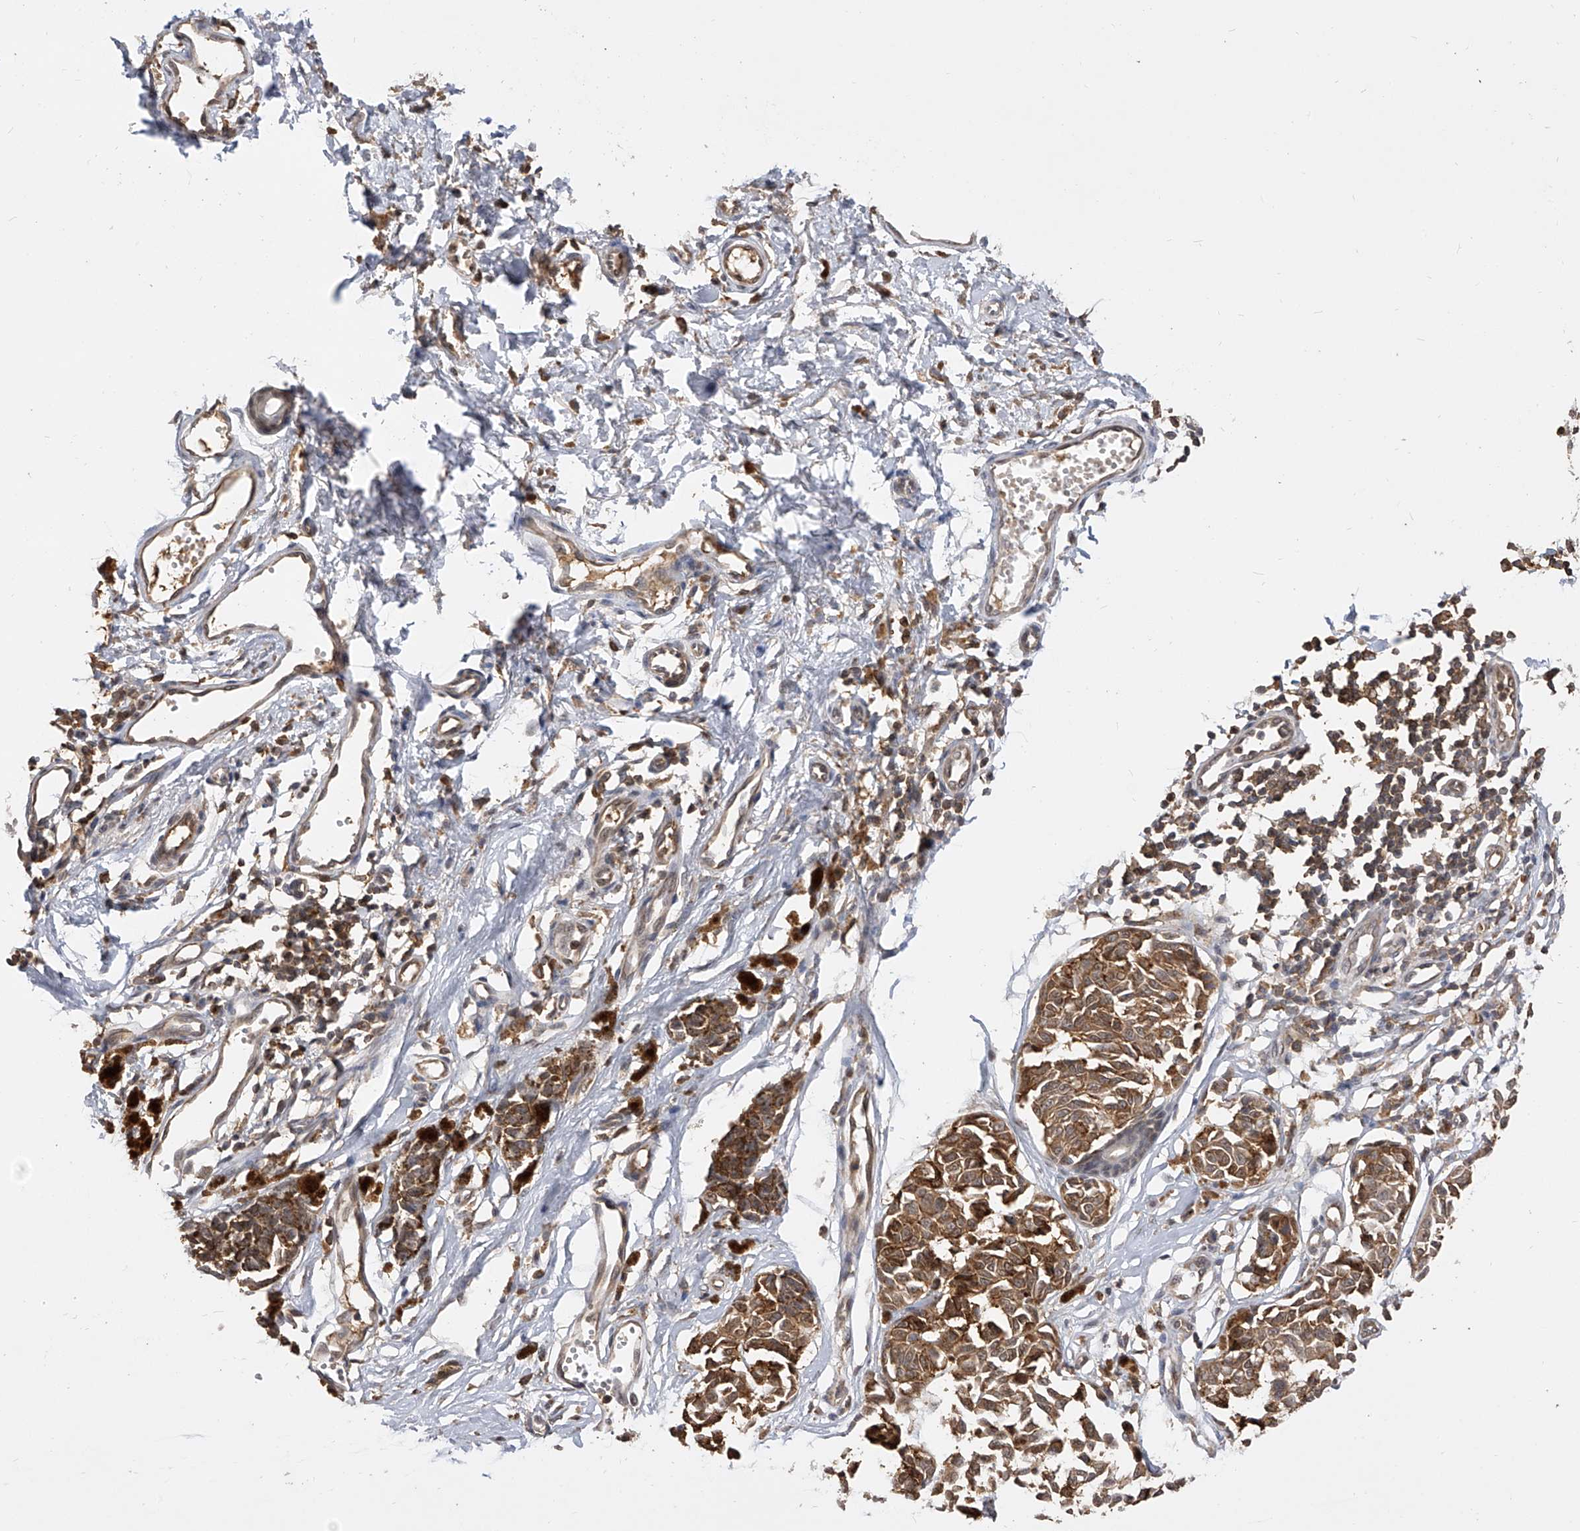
{"staining": {"intensity": "moderate", "quantity": ">75%", "location": "cytoplasmic/membranous"}, "tissue": "melanoma", "cell_type": "Tumor cells", "image_type": "cancer", "snomed": [{"axis": "morphology", "description": "Malignant melanoma, NOS"}, {"axis": "topography", "description": "Skin"}], "caption": "Moderate cytoplasmic/membranous protein positivity is appreciated in approximately >75% of tumor cells in melanoma. (DAB (3,3'-diaminobenzidine) IHC, brown staining for protein, blue staining for nuclei).", "gene": "CFAP410", "patient": {"sex": "male", "age": 53}}